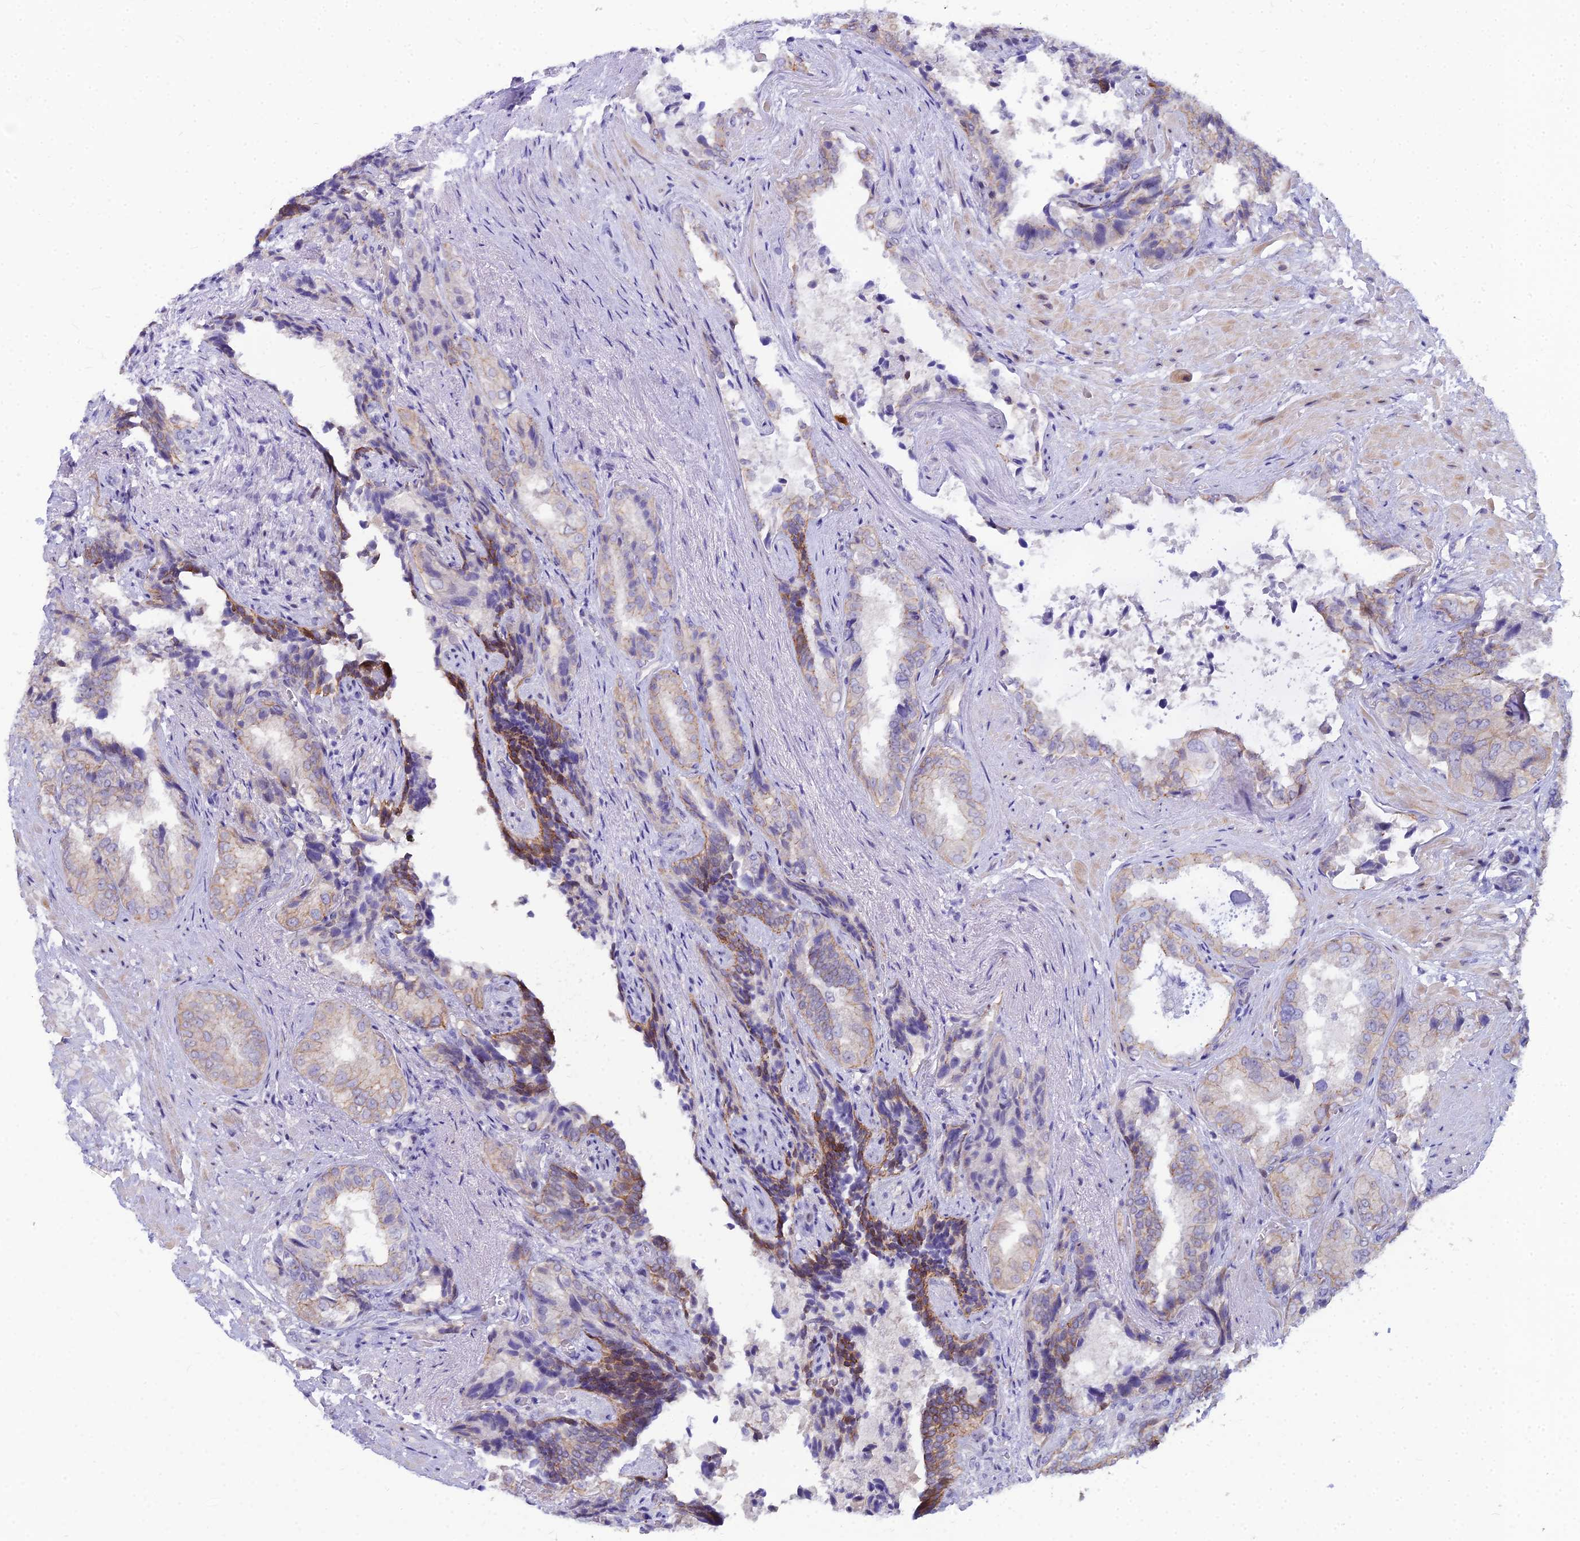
{"staining": {"intensity": "moderate", "quantity": "<25%", "location": "cytoplasmic/membranous"}, "tissue": "seminal vesicle", "cell_type": "Glandular cells", "image_type": "normal", "snomed": [{"axis": "morphology", "description": "Normal tissue, NOS"}, {"axis": "topography", "description": "Seminal veicle"}, {"axis": "topography", "description": "Peripheral nerve tissue"}], "caption": "Protein positivity by IHC demonstrates moderate cytoplasmic/membranous expression in about <25% of glandular cells in normal seminal vesicle.", "gene": "ENSG00000285920", "patient": {"sex": "male", "age": 63}}